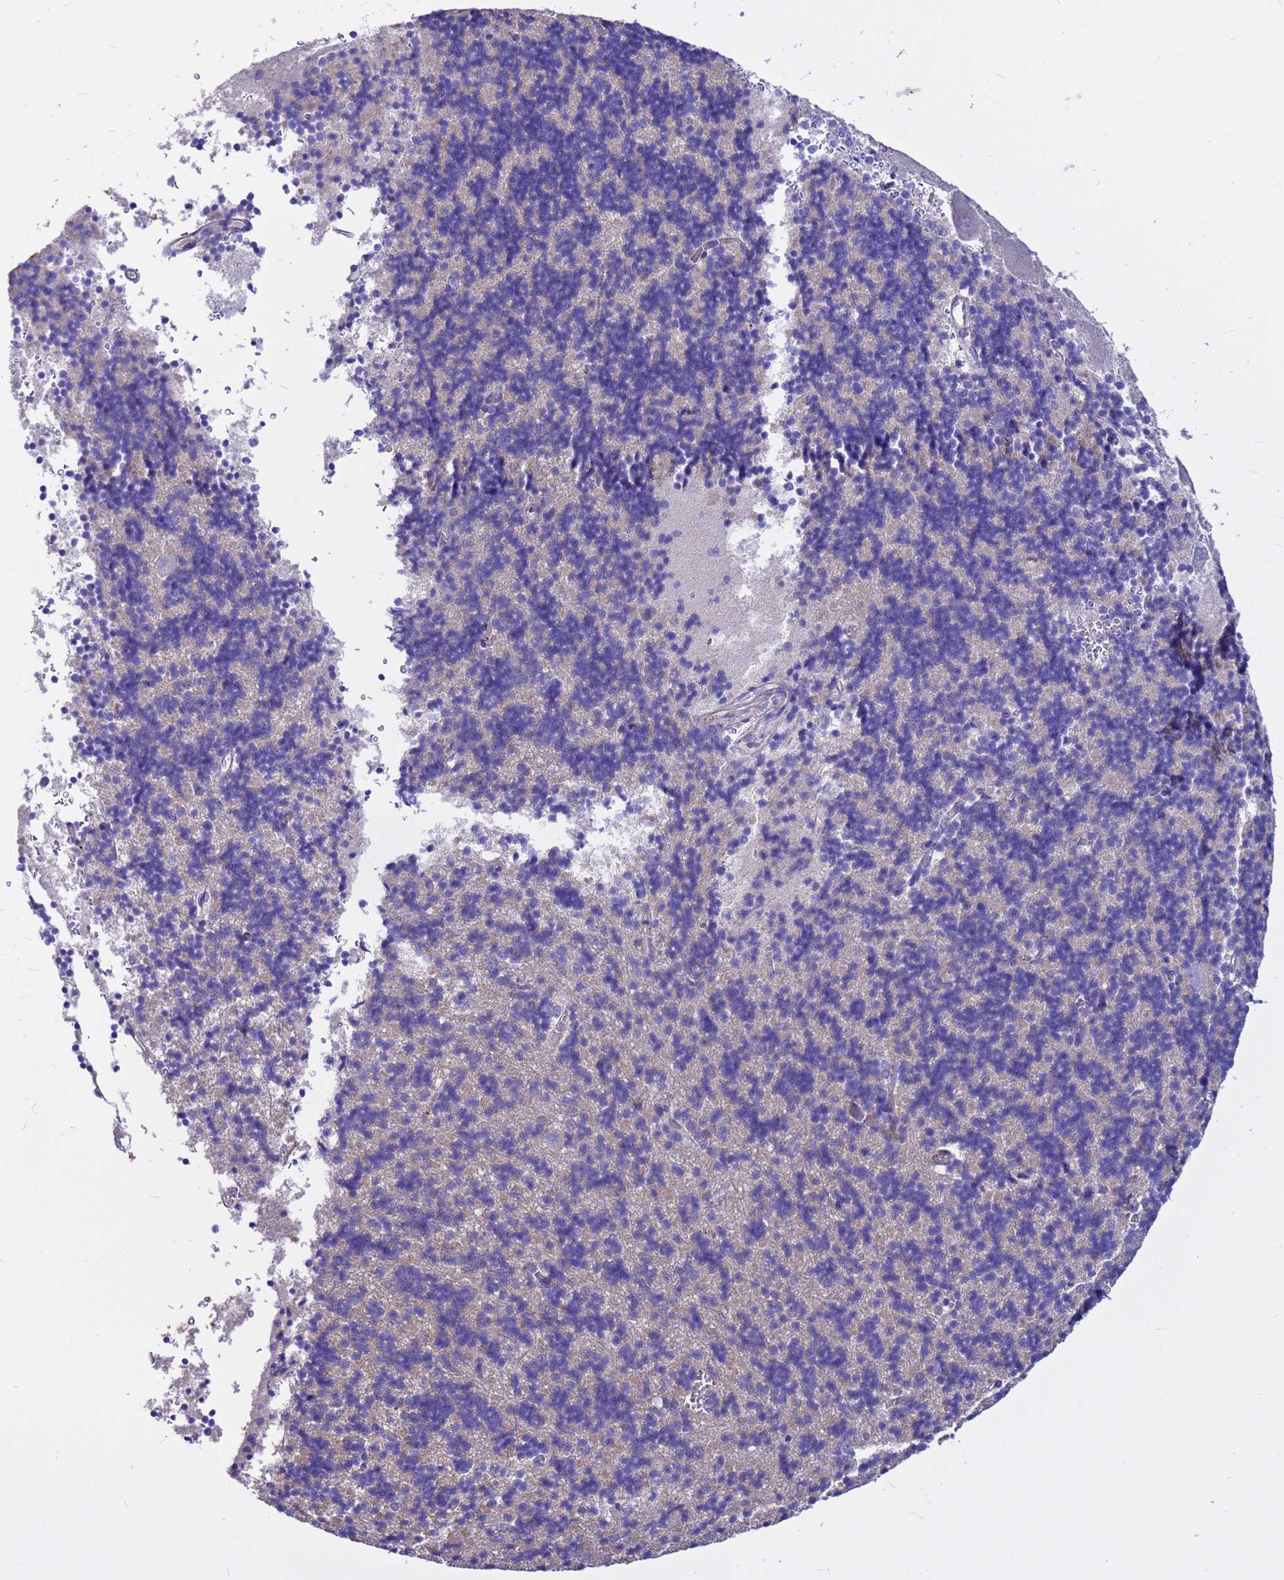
{"staining": {"intensity": "negative", "quantity": "none", "location": "none"}, "tissue": "cerebellum", "cell_type": "Cells in granular layer", "image_type": "normal", "snomed": [{"axis": "morphology", "description": "Normal tissue, NOS"}, {"axis": "topography", "description": "Cerebellum"}], "caption": "Immunohistochemistry of benign human cerebellum reveals no positivity in cells in granular layer. (DAB (3,3'-diaminobenzidine) IHC with hematoxylin counter stain).", "gene": "CRHBP", "patient": {"sex": "male", "age": 37}}